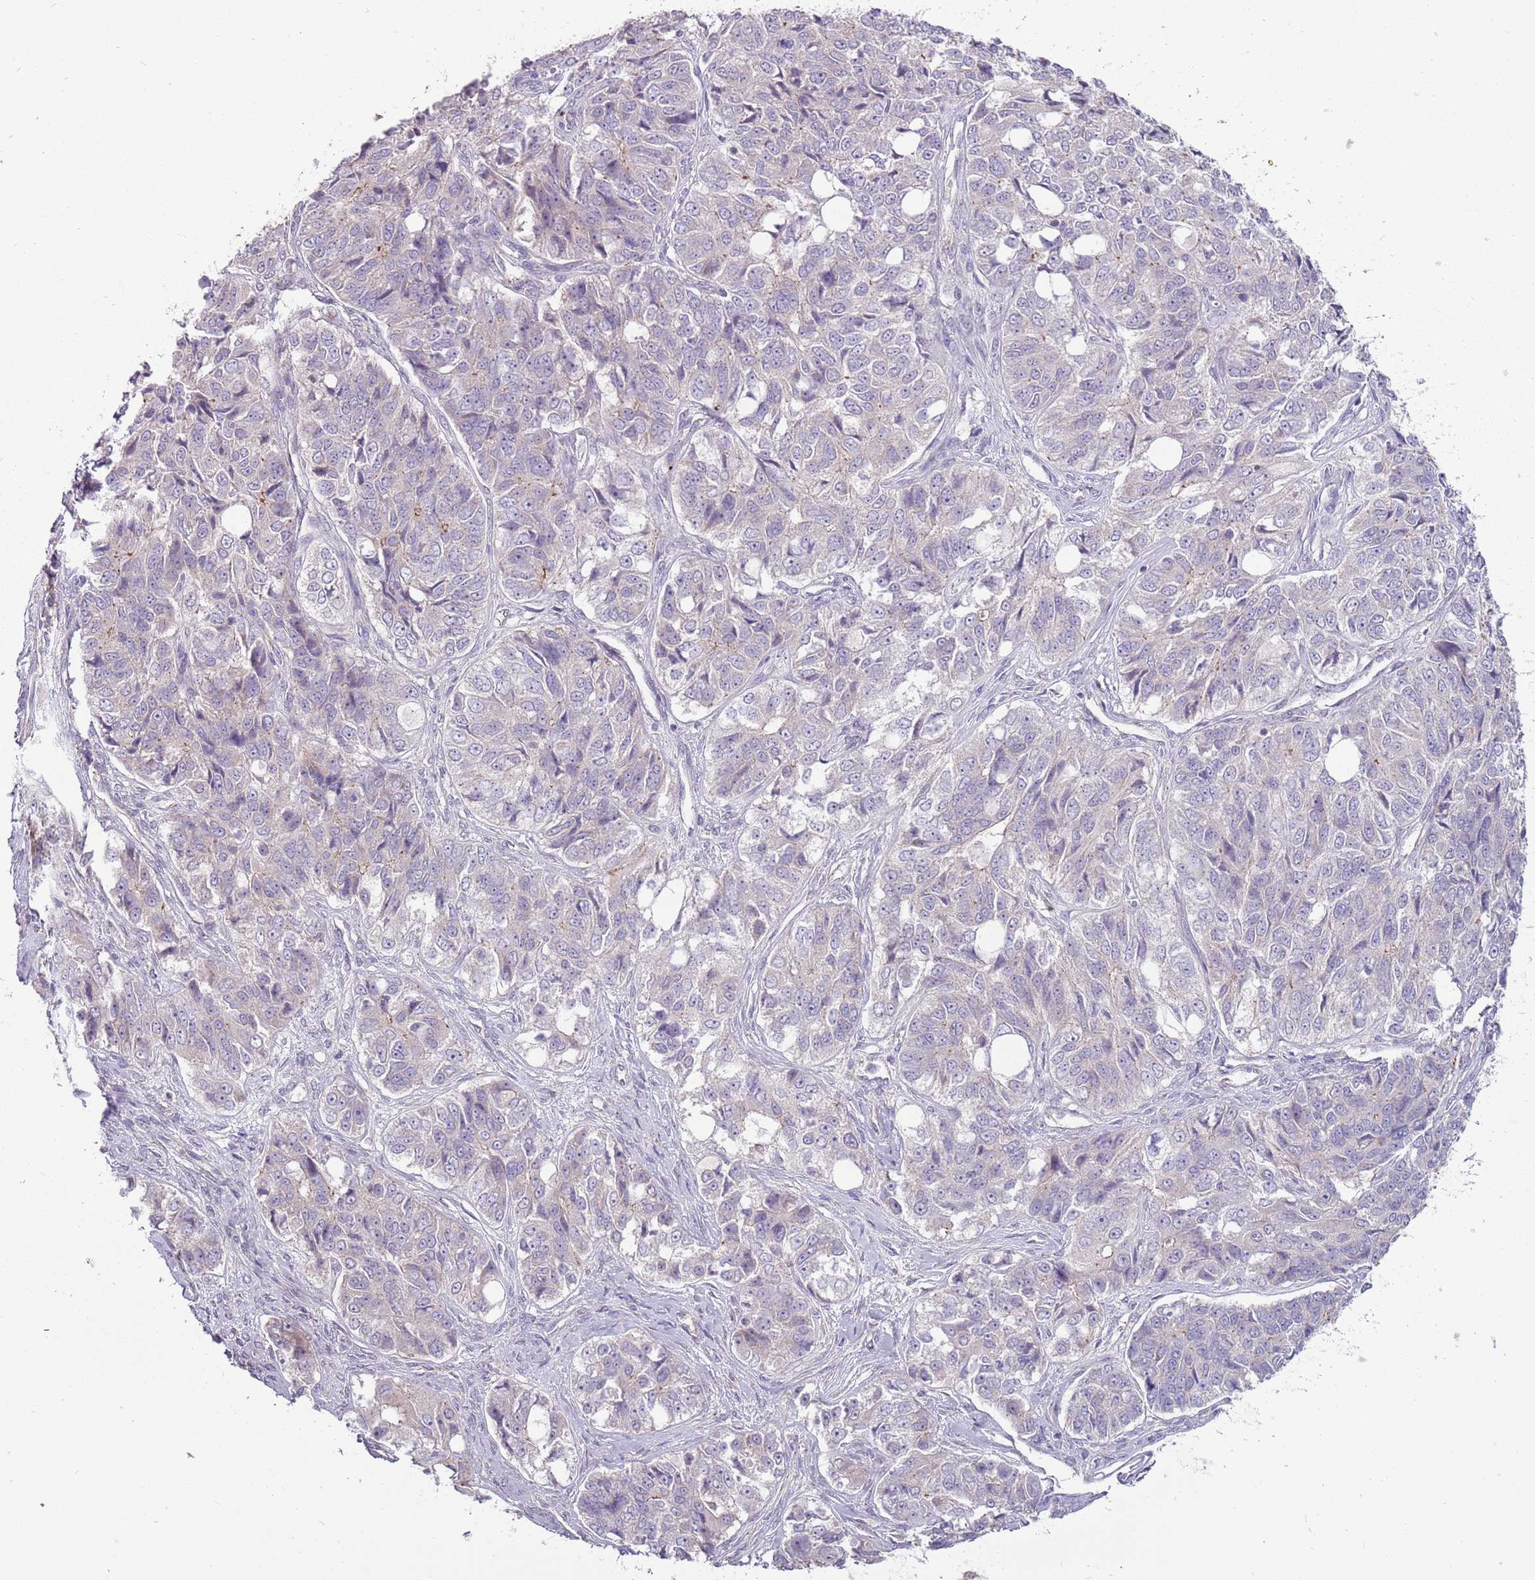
{"staining": {"intensity": "negative", "quantity": "none", "location": "none"}, "tissue": "ovarian cancer", "cell_type": "Tumor cells", "image_type": "cancer", "snomed": [{"axis": "morphology", "description": "Carcinoma, endometroid"}, {"axis": "topography", "description": "Ovary"}], "caption": "Immunohistochemistry (IHC) image of ovarian cancer (endometroid carcinoma) stained for a protein (brown), which displays no positivity in tumor cells.", "gene": "SPATA31D1", "patient": {"sex": "female", "age": 51}}